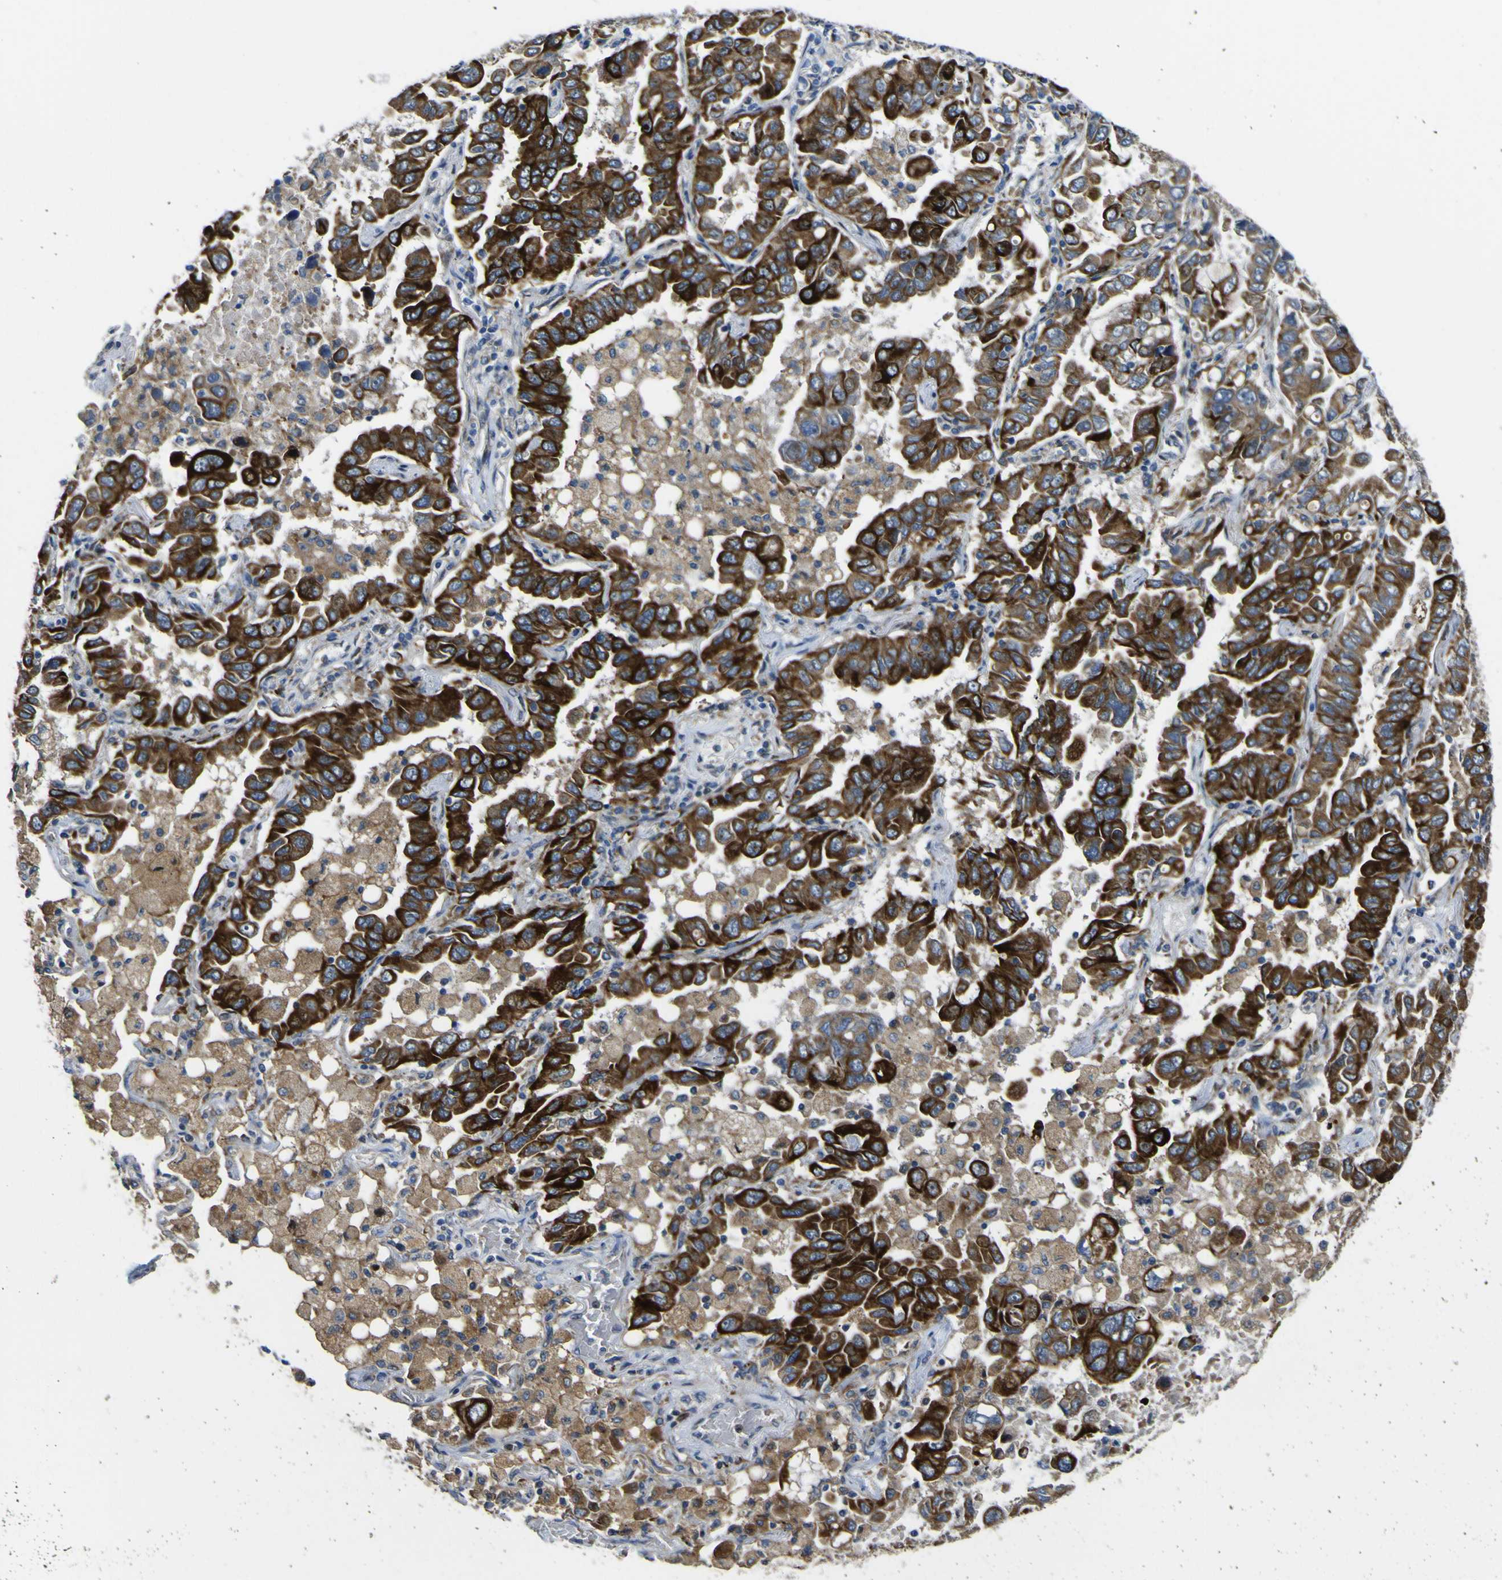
{"staining": {"intensity": "strong", "quantity": ">75%", "location": "cytoplasmic/membranous"}, "tissue": "lung cancer", "cell_type": "Tumor cells", "image_type": "cancer", "snomed": [{"axis": "morphology", "description": "Adenocarcinoma, NOS"}, {"axis": "topography", "description": "Lung"}], "caption": "Immunohistochemistry image of neoplastic tissue: adenocarcinoma (lung) stained using immunohistochemistry displays high levels of strong protein expression localized specifically in the cytoplasmic/membranous of tumor cells, appearing as a cytoplasmic/membranous brown color.", "gene": "LBHD1", "patient": {"sex": "male", "age": 64}}